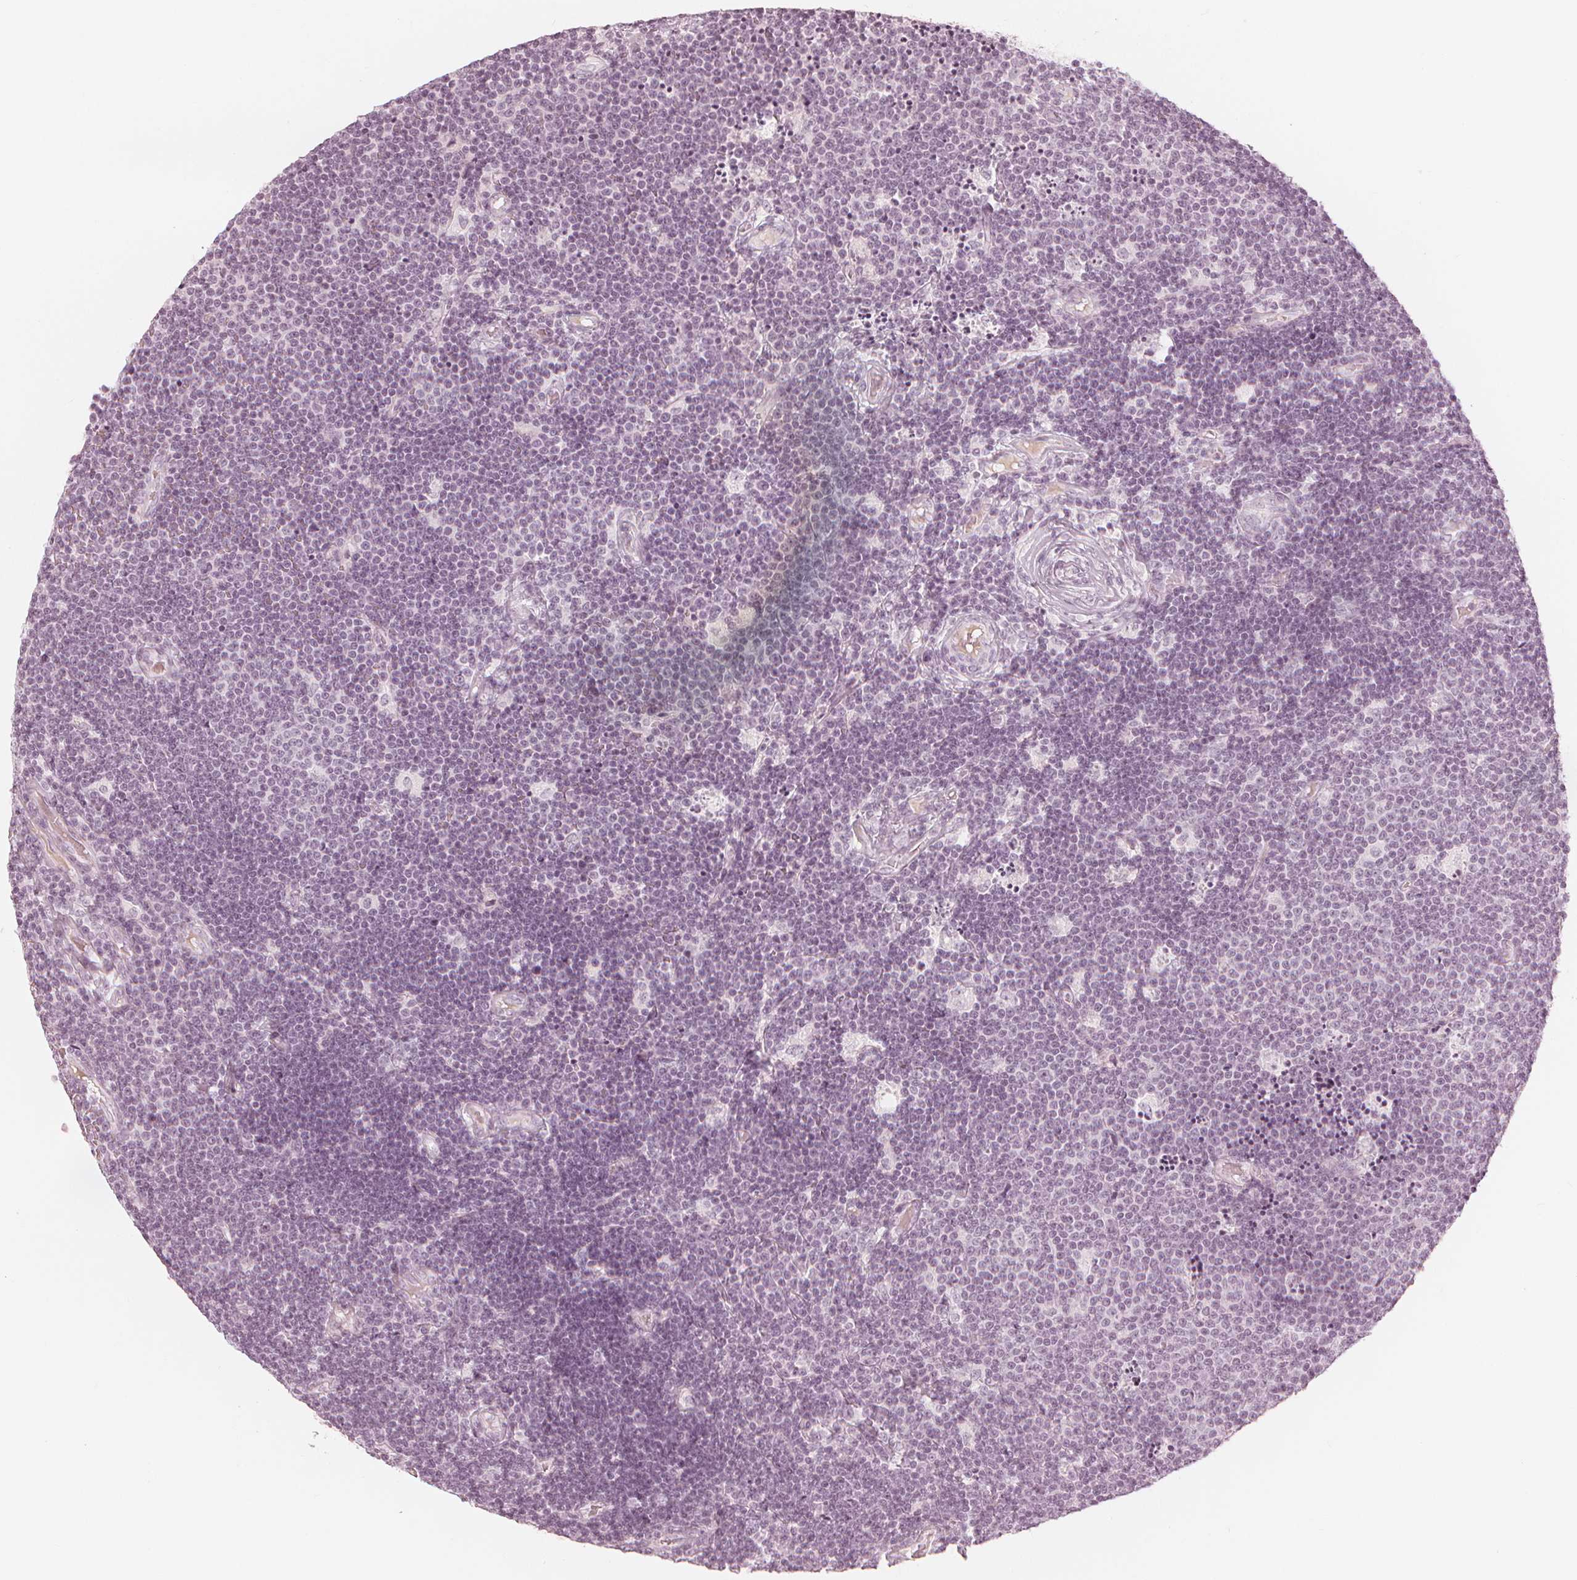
{"staining": {"intensity": "negative", "quantity": "none", "location": "none"}, "tissue": "lymphoma", "cell_type": "Tumor cells", "image_type": "cancer", "snomed": [{"axis": "morphology", "description": "Malignant lymphoma, non-Hodgkin's type, Low grade"}, {"axis": "topography", "description": "Brain"}], "caption": "DAB immunohistochemical staining of lymphoma reveals no significant staining in tumor cells.", "gene": "PAEP", "patient": {"sex": "female", "age": 66}}